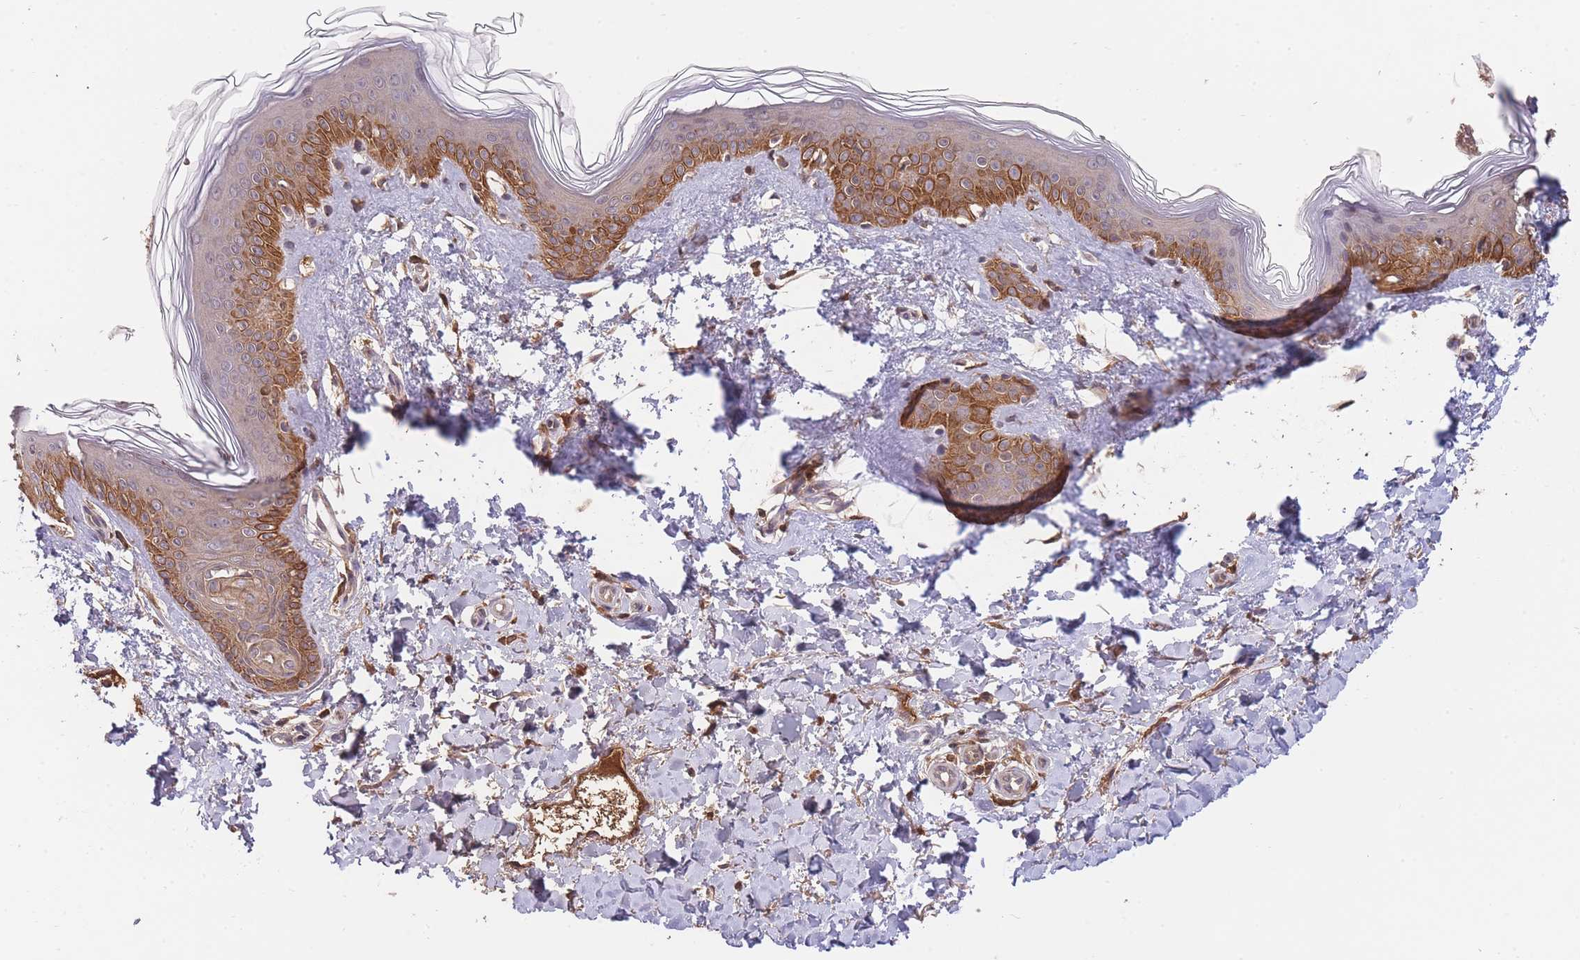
{"staining": {"intensity": "moderate", "quantity": ">75%", "location": "cytoplasmic/membranous"}, "tissue": "skin", "cell_type": "Fibroblasts", "image_type": "normal", "snomed": [{"axis": "morphology", "description": "Normal tissue, NOS"}, {"axis": "topography", "description": "Skin"}], "caption": "Unremarkable skin was stained to show a protein in brown. There is medium levels of moderate cytoplasmic/membranous expression in about >75% of fibroblasts.", "gene": "RALGDS", "patient": {"sex": "female", "age": 41}}